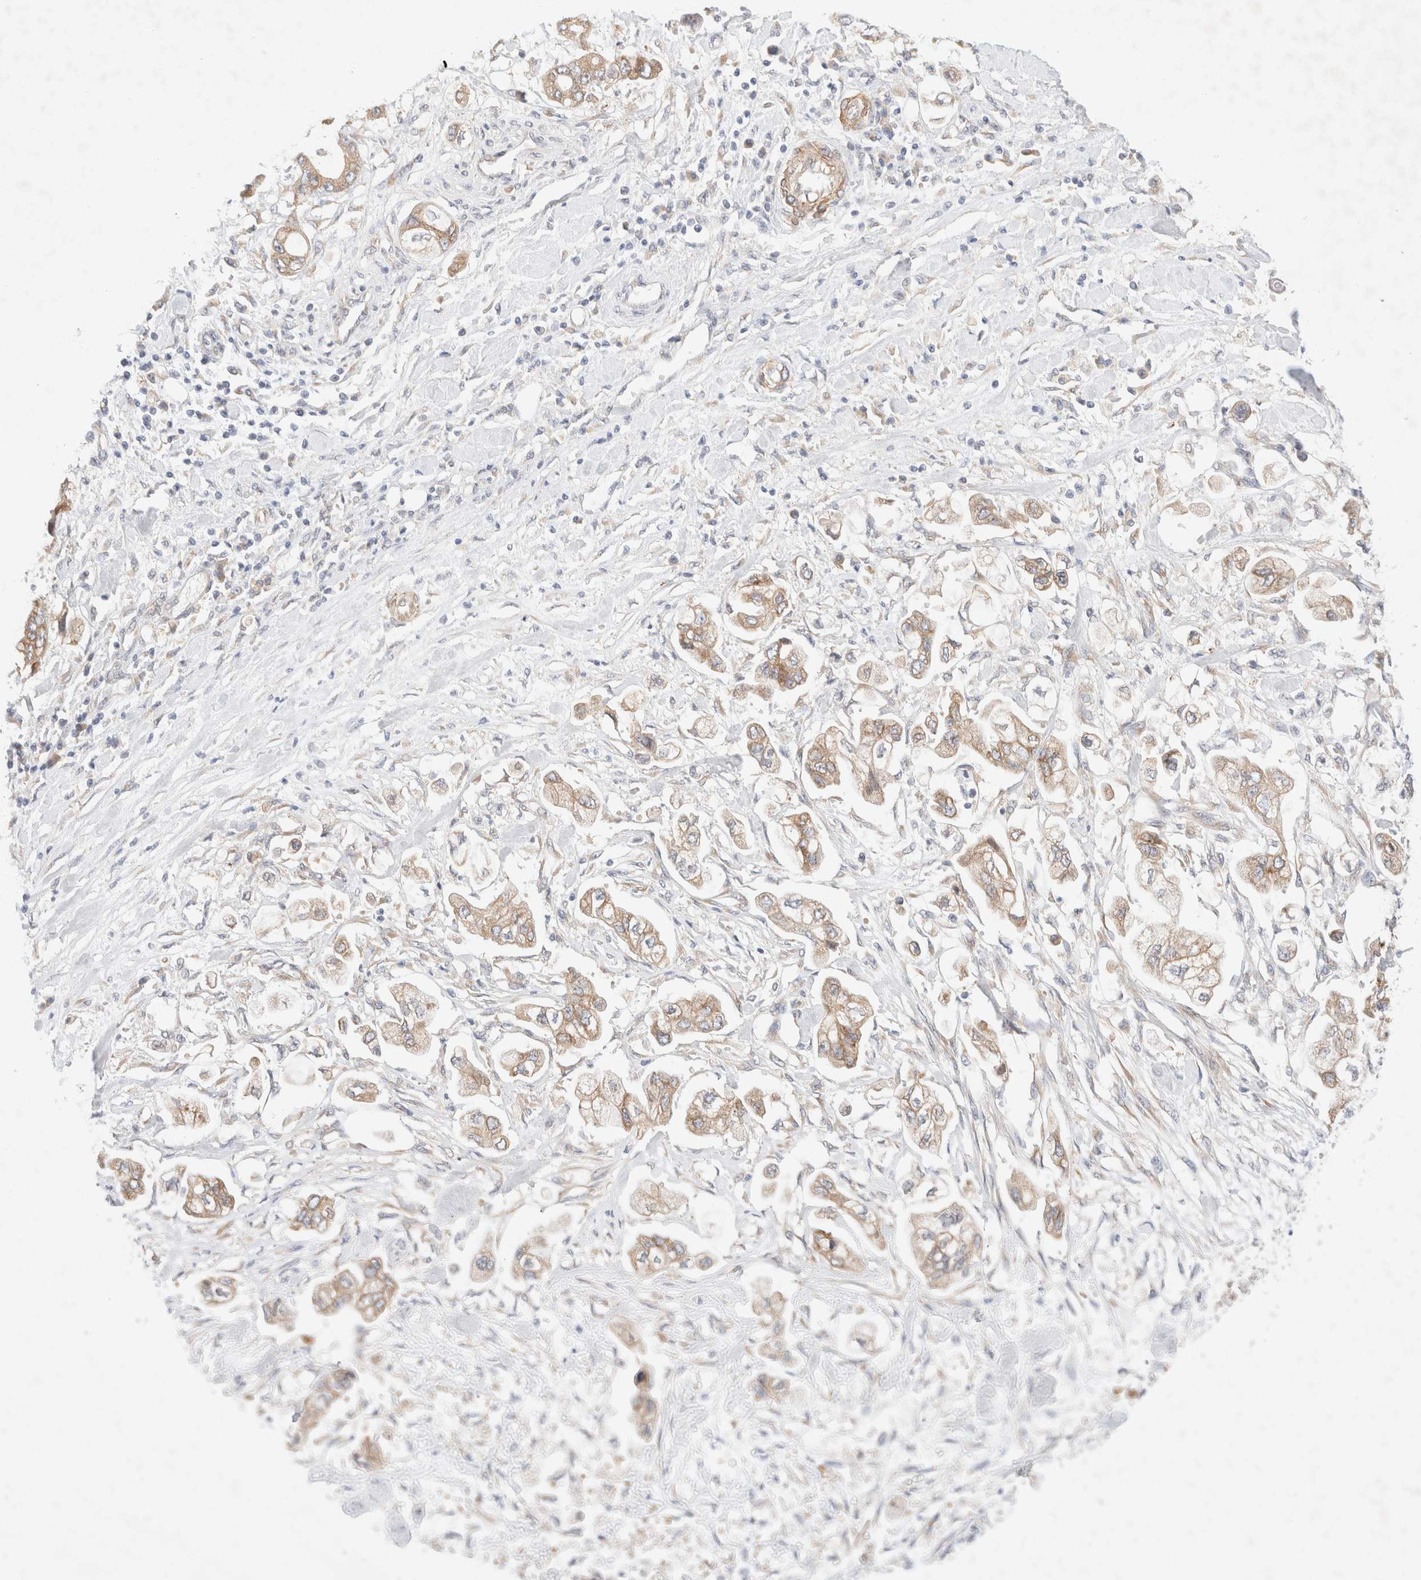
{"staining": {"intensity": "moderate", "quantity": ">75%", "location": "cytoplasmic/membranous"}, "tissue": "stomach cancer", "cell_type": "Tumor cells", "image_type": "cancer", "snomed": [{"axis": "morphology", "description": "Normal tissue, NOS"}, {"axis": "morphology", "description": "Adenocarcinoma, NOS"}, {"axis": "topography", "description": "Stomach"}], "caption": "This micrograph reveals IHC staining of human stomach adenocarcinoma, with medium moderate cytoplasmic/membranous expression in approximately >75% of tumor cells.", "gene": "RRP15", "patient": {"sex": "male", "age": 62}}